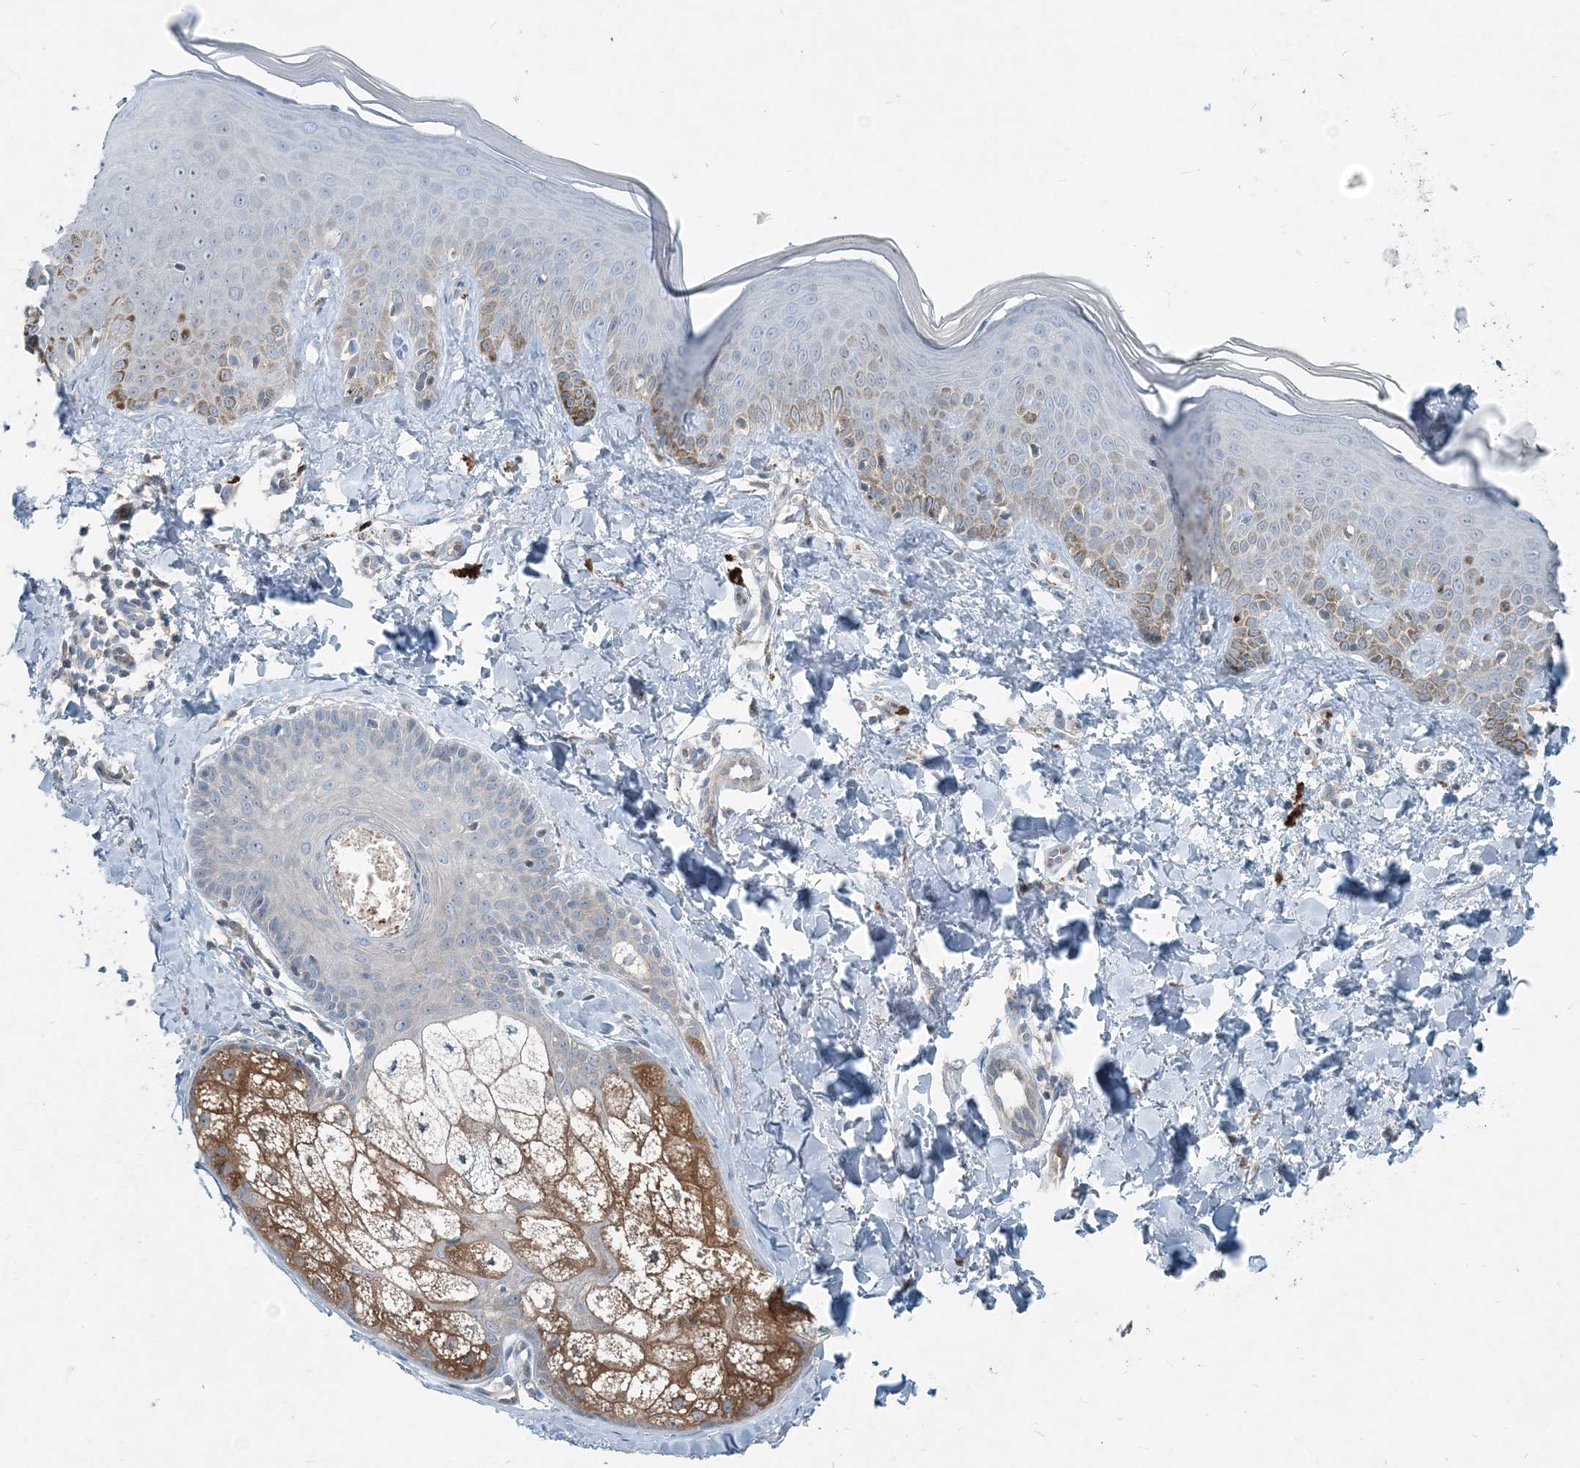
{"staining": {"intensity": "negative", "quantity": "none", "location": "none"}, "tissue": "skin", "cell_type": "Fibroblasts", "image_type": "normal", "snomed": [{"axis": "morphology", "description": "Normal tissue, NOS"}, {"axis": "topography", "description": "Skin"}], "caption": "Fibroblasts show no significant protein expression in unremarkable skin. Nuclei are stained in blue.", "gene": "ARMH1", "patient": {"sex": "male", "age": 52}}